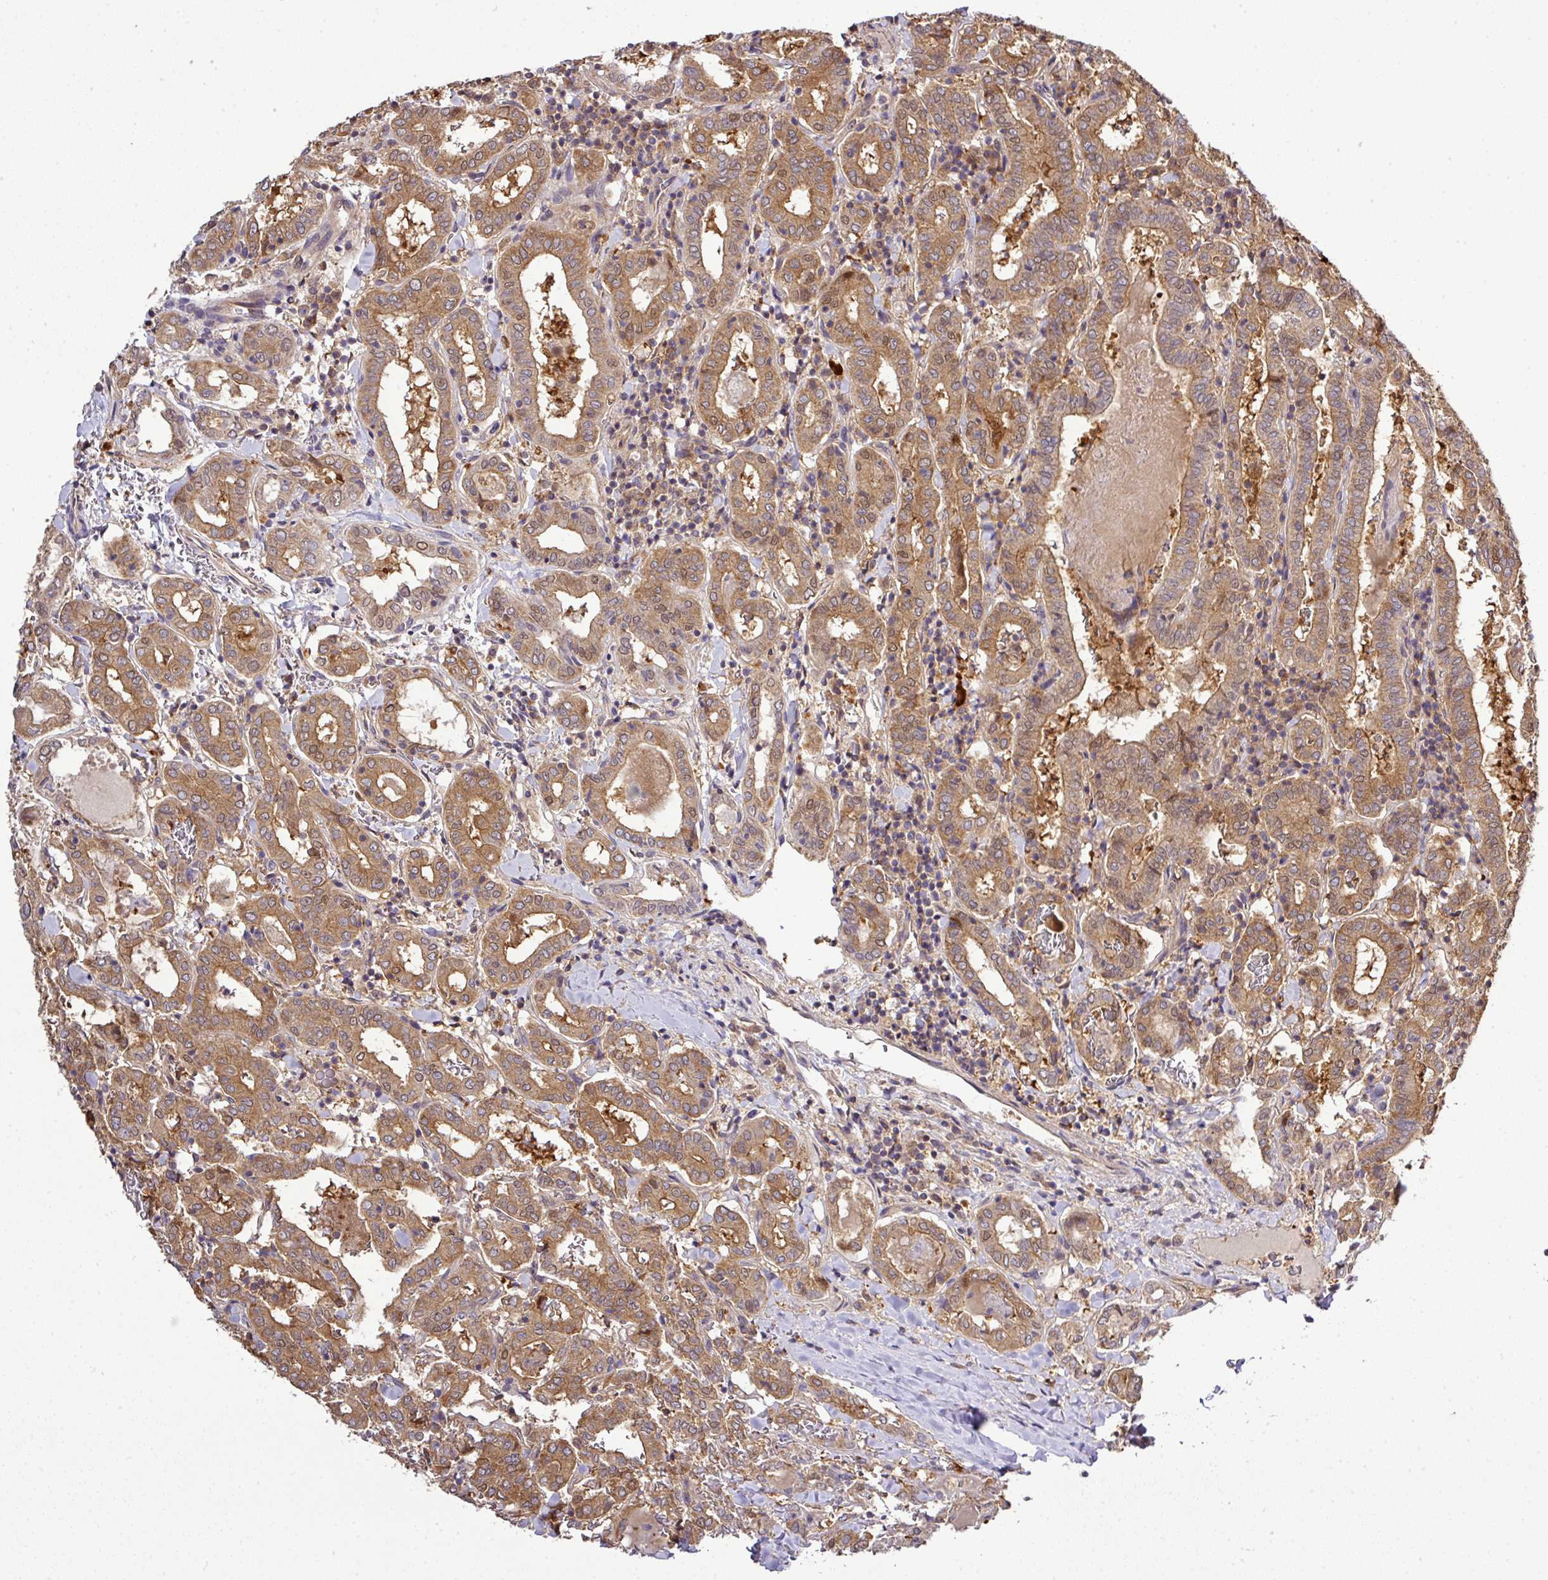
{"staining": {"intensity": "moderate", "quantity": ">75%", "location": "cytoplasmic/membranous"}, "tissue": "thyroid cancer", "cell_type": "Tumor cells", "image_type": "cancer", "snomed": [{"axis": "morphology", "description": "Papillary adenocarcinoma, NOS"}, {"axis": "topography", "description": "Thyroid gland"}], "caption": "The histopathology image exhibits a brown stain indicating the presence of a protein in the cytoplasmic/membranous of tumor cells in papillary adenocarcinoma (thyroid).", "gene": "TMEM107", "patient": {"sex": "female", "age": 72}}